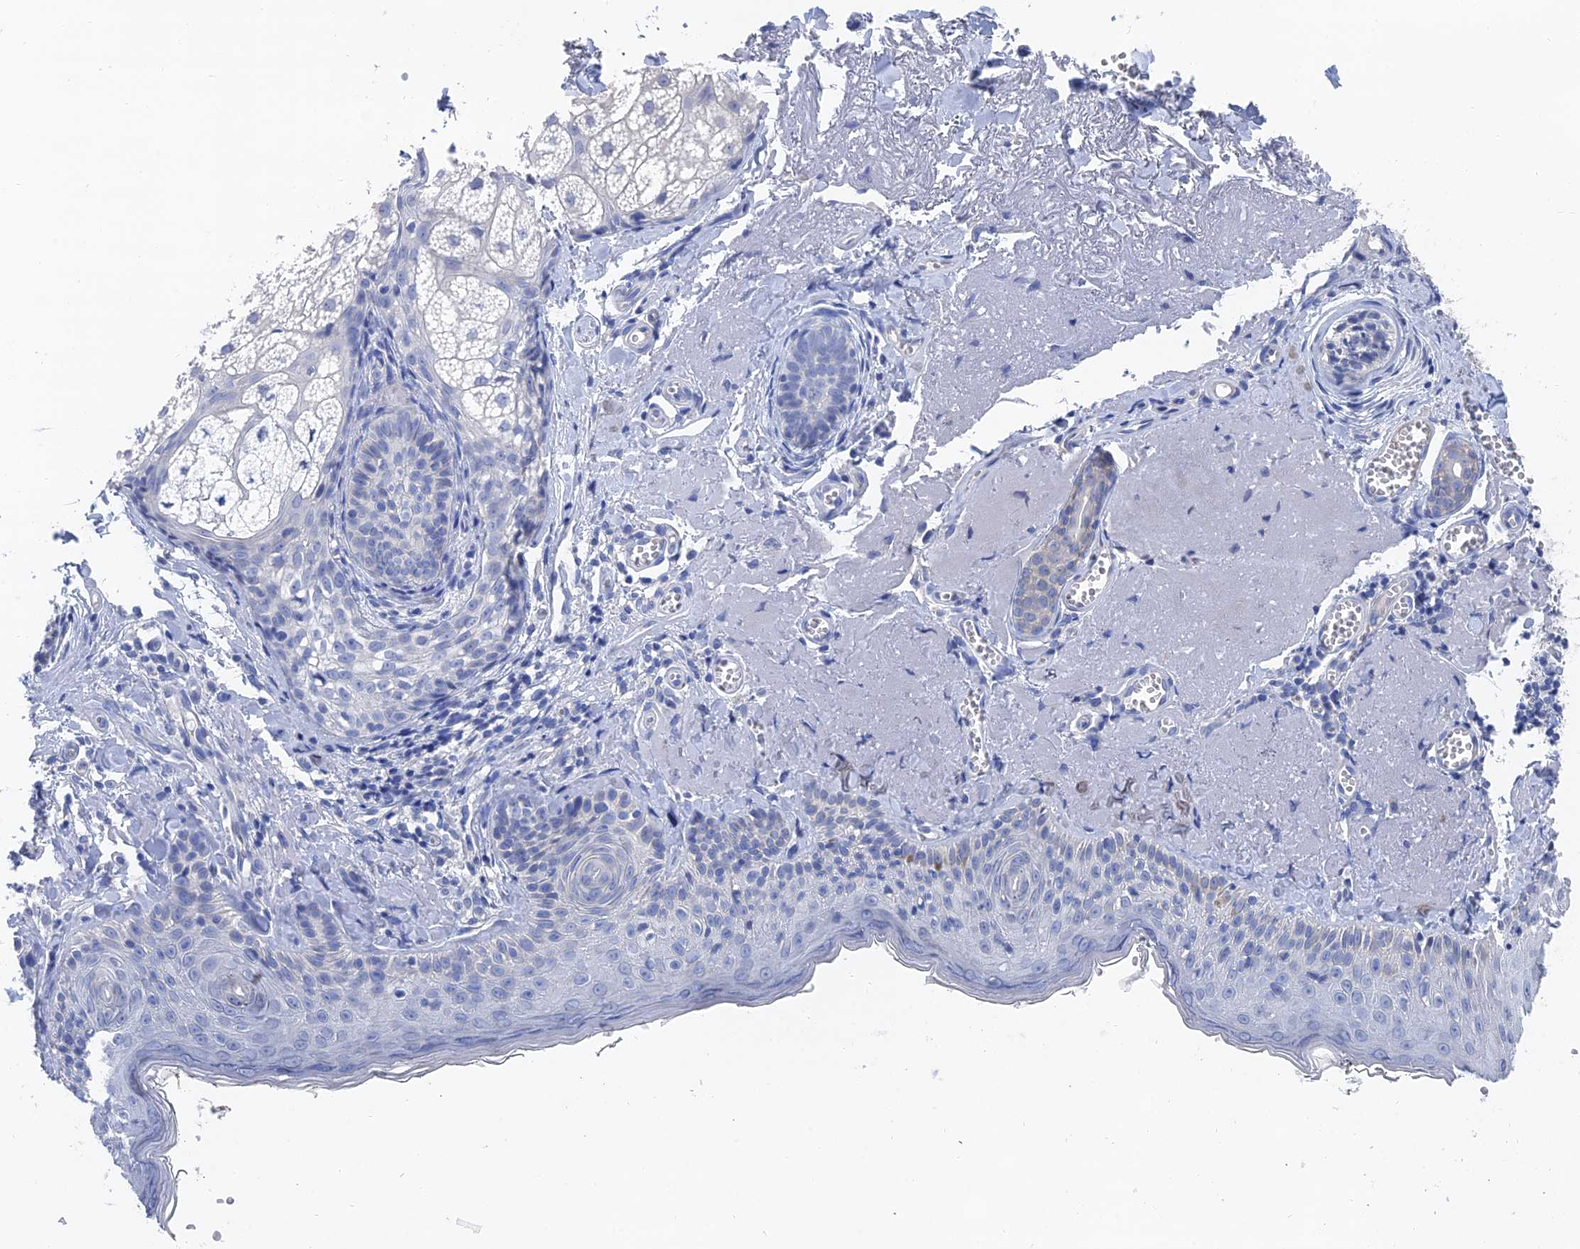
{"staining": {"intensity": "negative", "quantity": "none", "location": "none"}, "tissue": "skin cancer", "cell_type": "Tumor cells", "image_type": "cancer", "snomed": [{"axis": "morphology", "description": "Basal cell carcinoma"}, {"axis": "topography", "description": "Skin"}], "caption": "Protein analysis of skin cancer reveals no significant positivity in tumor cells. (DAB immunohistochemistry, high magnification).", "gene": "GFAP", "patient": {"sex": "female", "age": 74}}